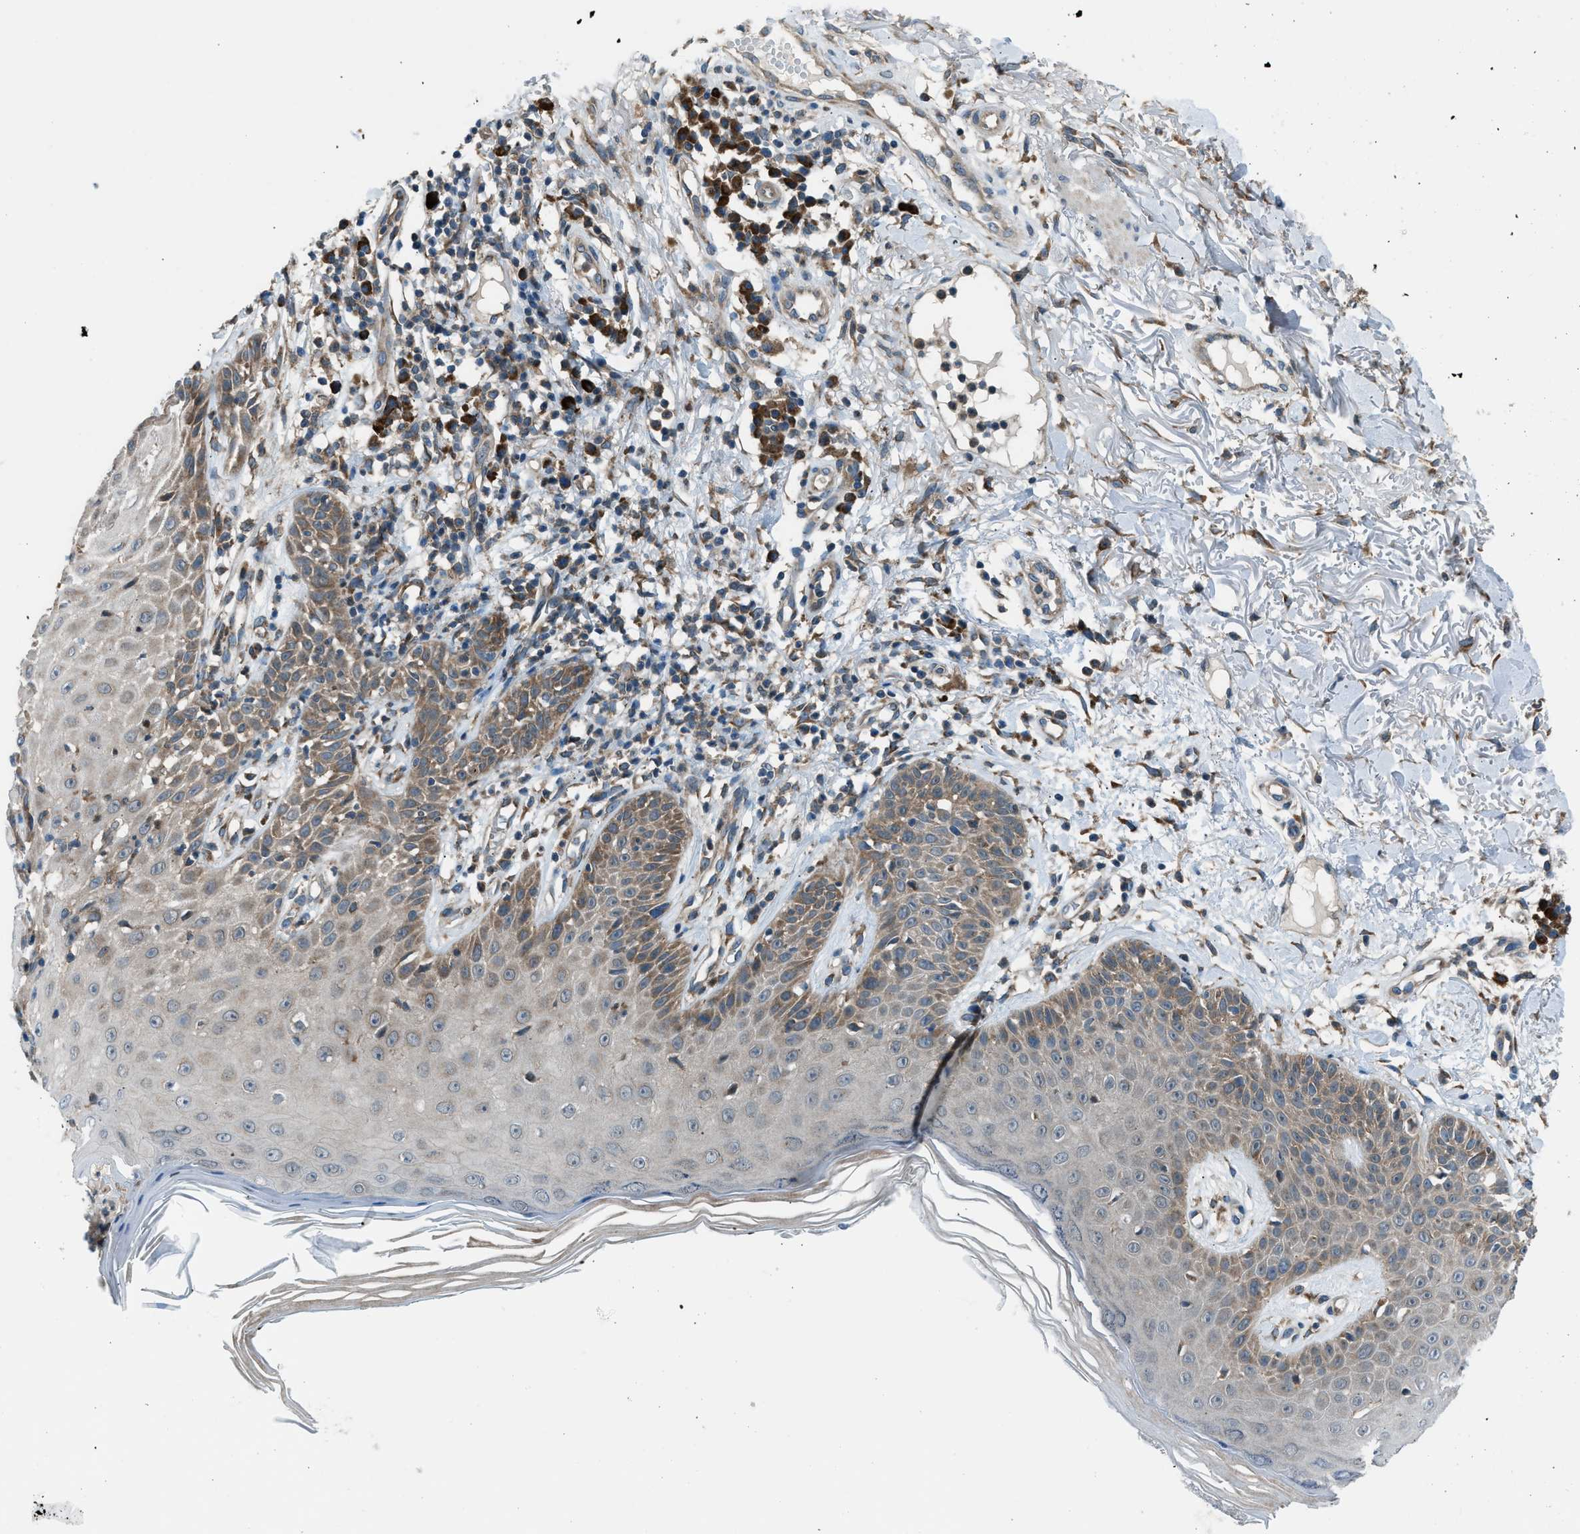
{"staining": {"intensity": "moderate", "quantity": ">75%", "location": "cytoplasmic/membranous"}, "tissue": "skin cancer", "cell_type": "Tumor cells", "image_type": "cancer", "snomed": [{"axis": "morphology", "description": "Normal tissue, NOS"}, {"axis": "morphology", "description": "Basal cell carcinoma"}, {"axis": "topography", "description": "Skin"}], "caption": "Protein analysis of basal cell carcinoma (skin) tissue reveals moderate cytoplasmic/membranous positivity in about >75% of tumor cells.", "gene": "EDARADD", "patient": {"sex": "male", "age": 79}}